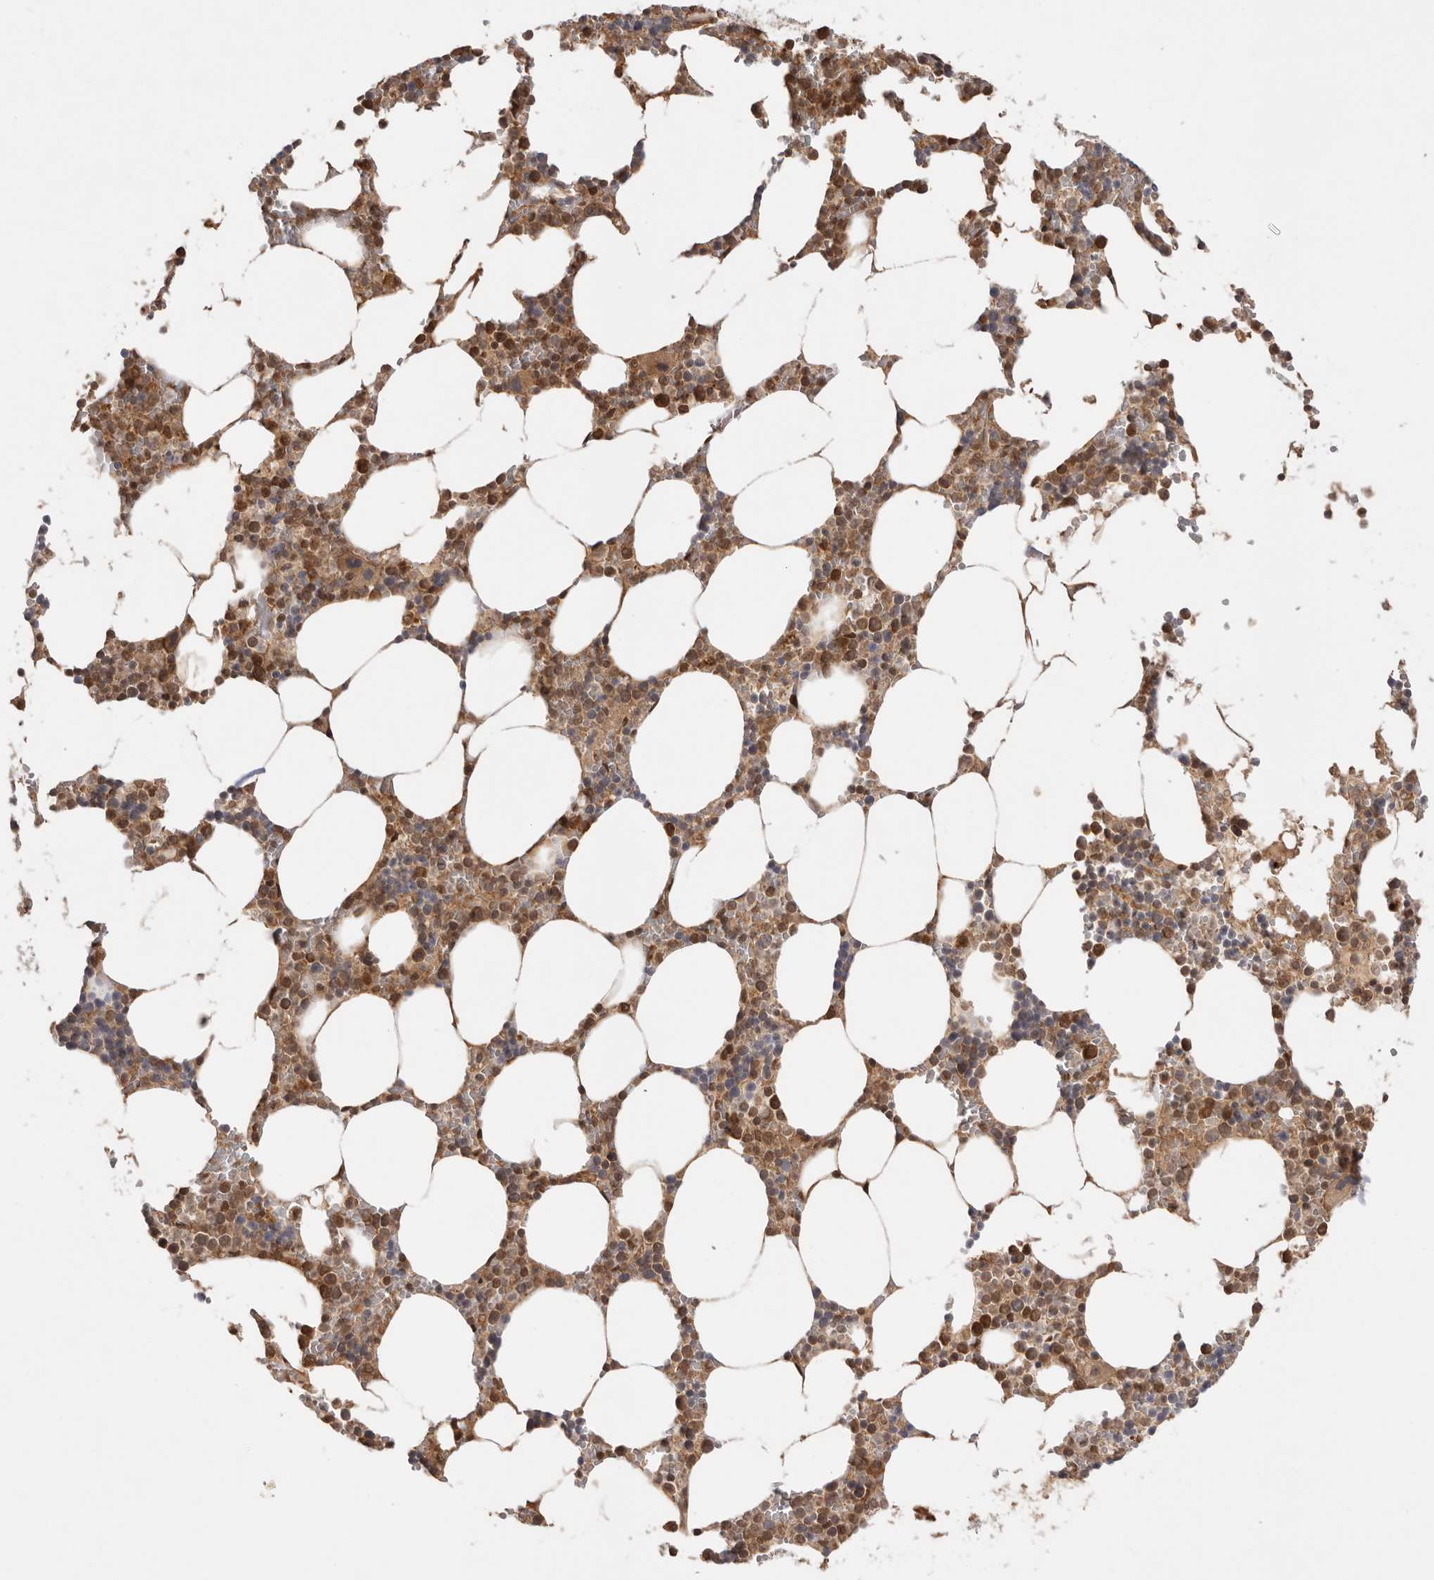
{"staining": {"intensity": "moderate", "quantity": ">75%", "location": "cytoplasmic/membranous"}, "tissue": "bone marrow", "cell_type": "Hematopoietic cells", "image_type": "normal", "snomed": [{"axis": "morphology", "description": "Normal tissue, NOS"}, {"axis": "topography", "description": "Bone marrow"}], "caption": "A medium amount of moderate cytoplasmic/membranous expression is appreciated in approximately >75% of hematopoietic cells in unremarkable bone marrow. The staining was performed using DAB, with brown indicating positive protein expression. Nuclei are stained blue with hematoxylin.", "gene": "TARS2", "patient": {"sex": "male", "age": 70}}